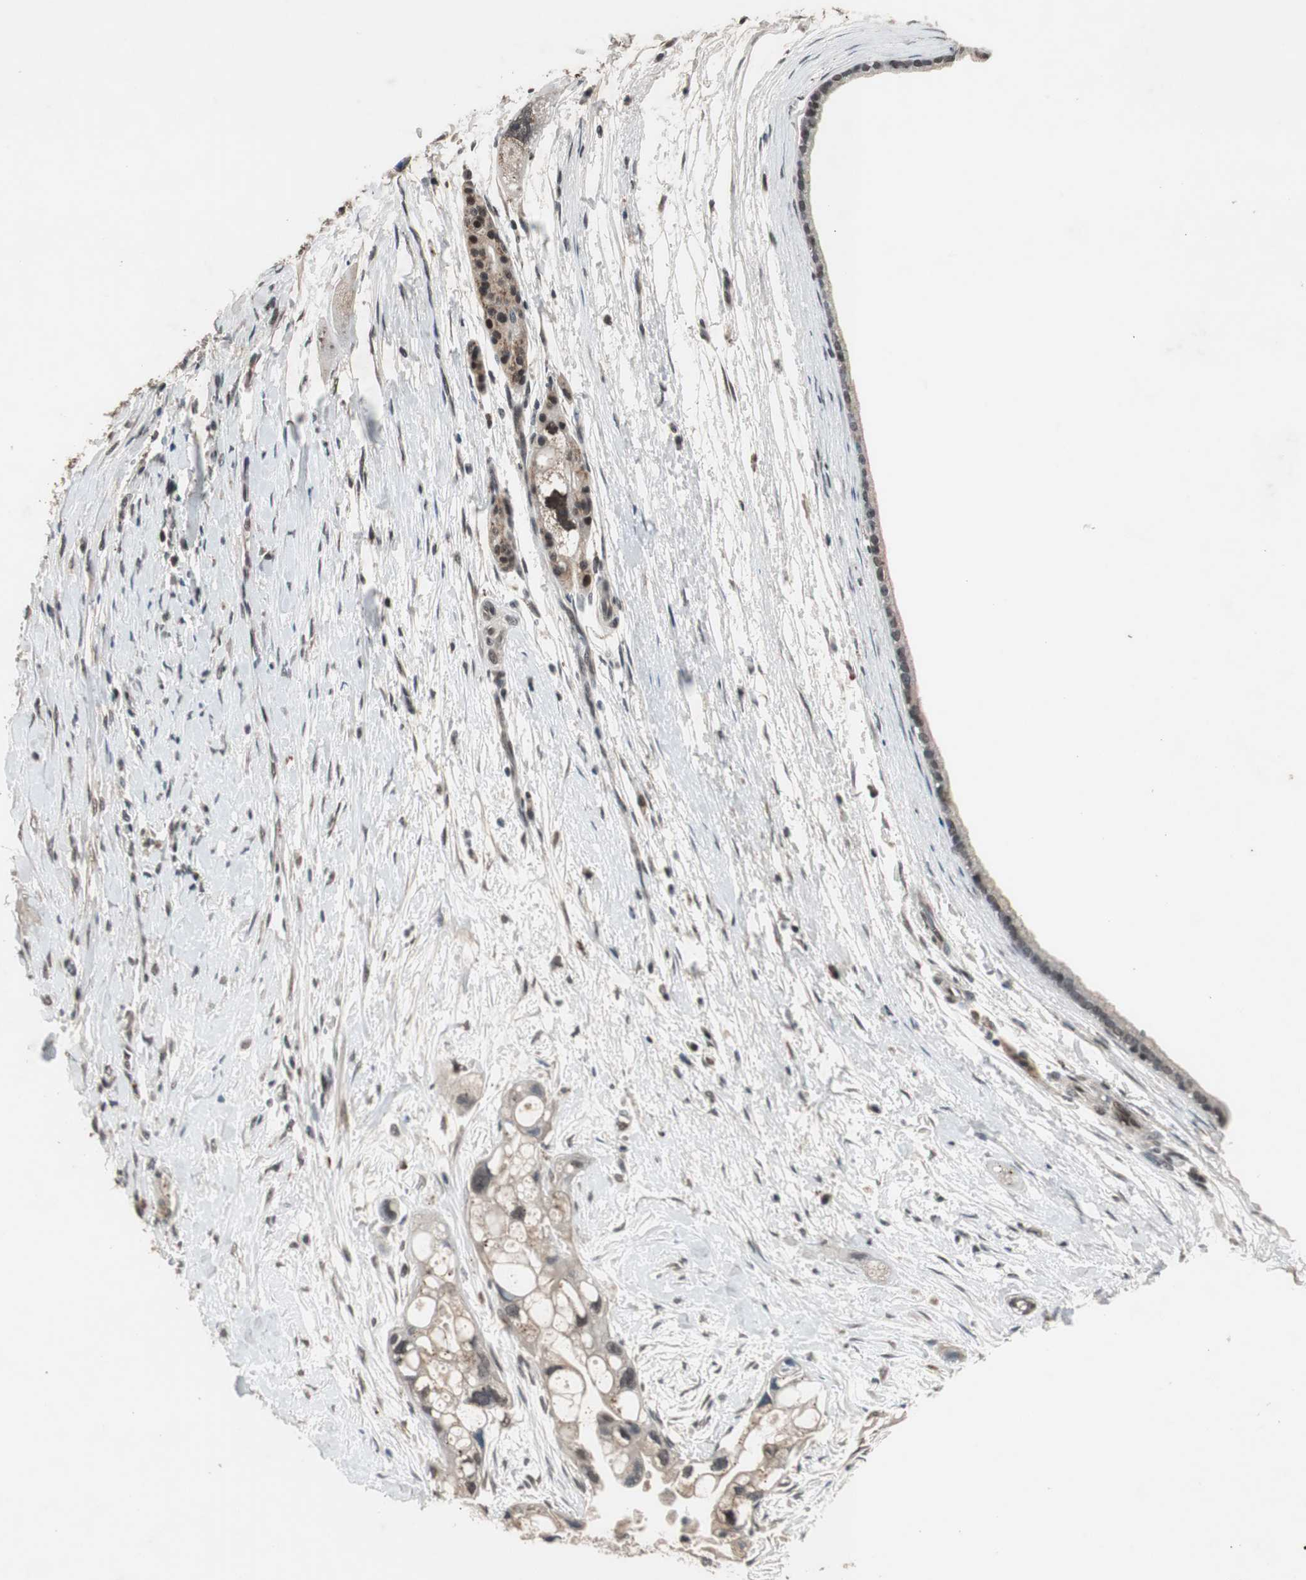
{"staining": {"intensity": "weak", "quantity": "25%-75%", "location": "cytoplasmic/membranous,nuclear"}, "tissue": "pancreatic cancer", "cell_type": "Tumor cells", "image_type": "cancer", "snomed": [{"axis": "morphology", "description": "Adenocarcinoma, NOS"}, {"axis": "topography", "description": "Pancreas"}], "caption": "Weak cytoplasmic/membranous and nuclear positivity is identified in about 25%-75% of tumor cells in adenocarcinoma (pancreatic).", "gene": "BOLA1", "patient": {"sex": "female", "age": 77}}